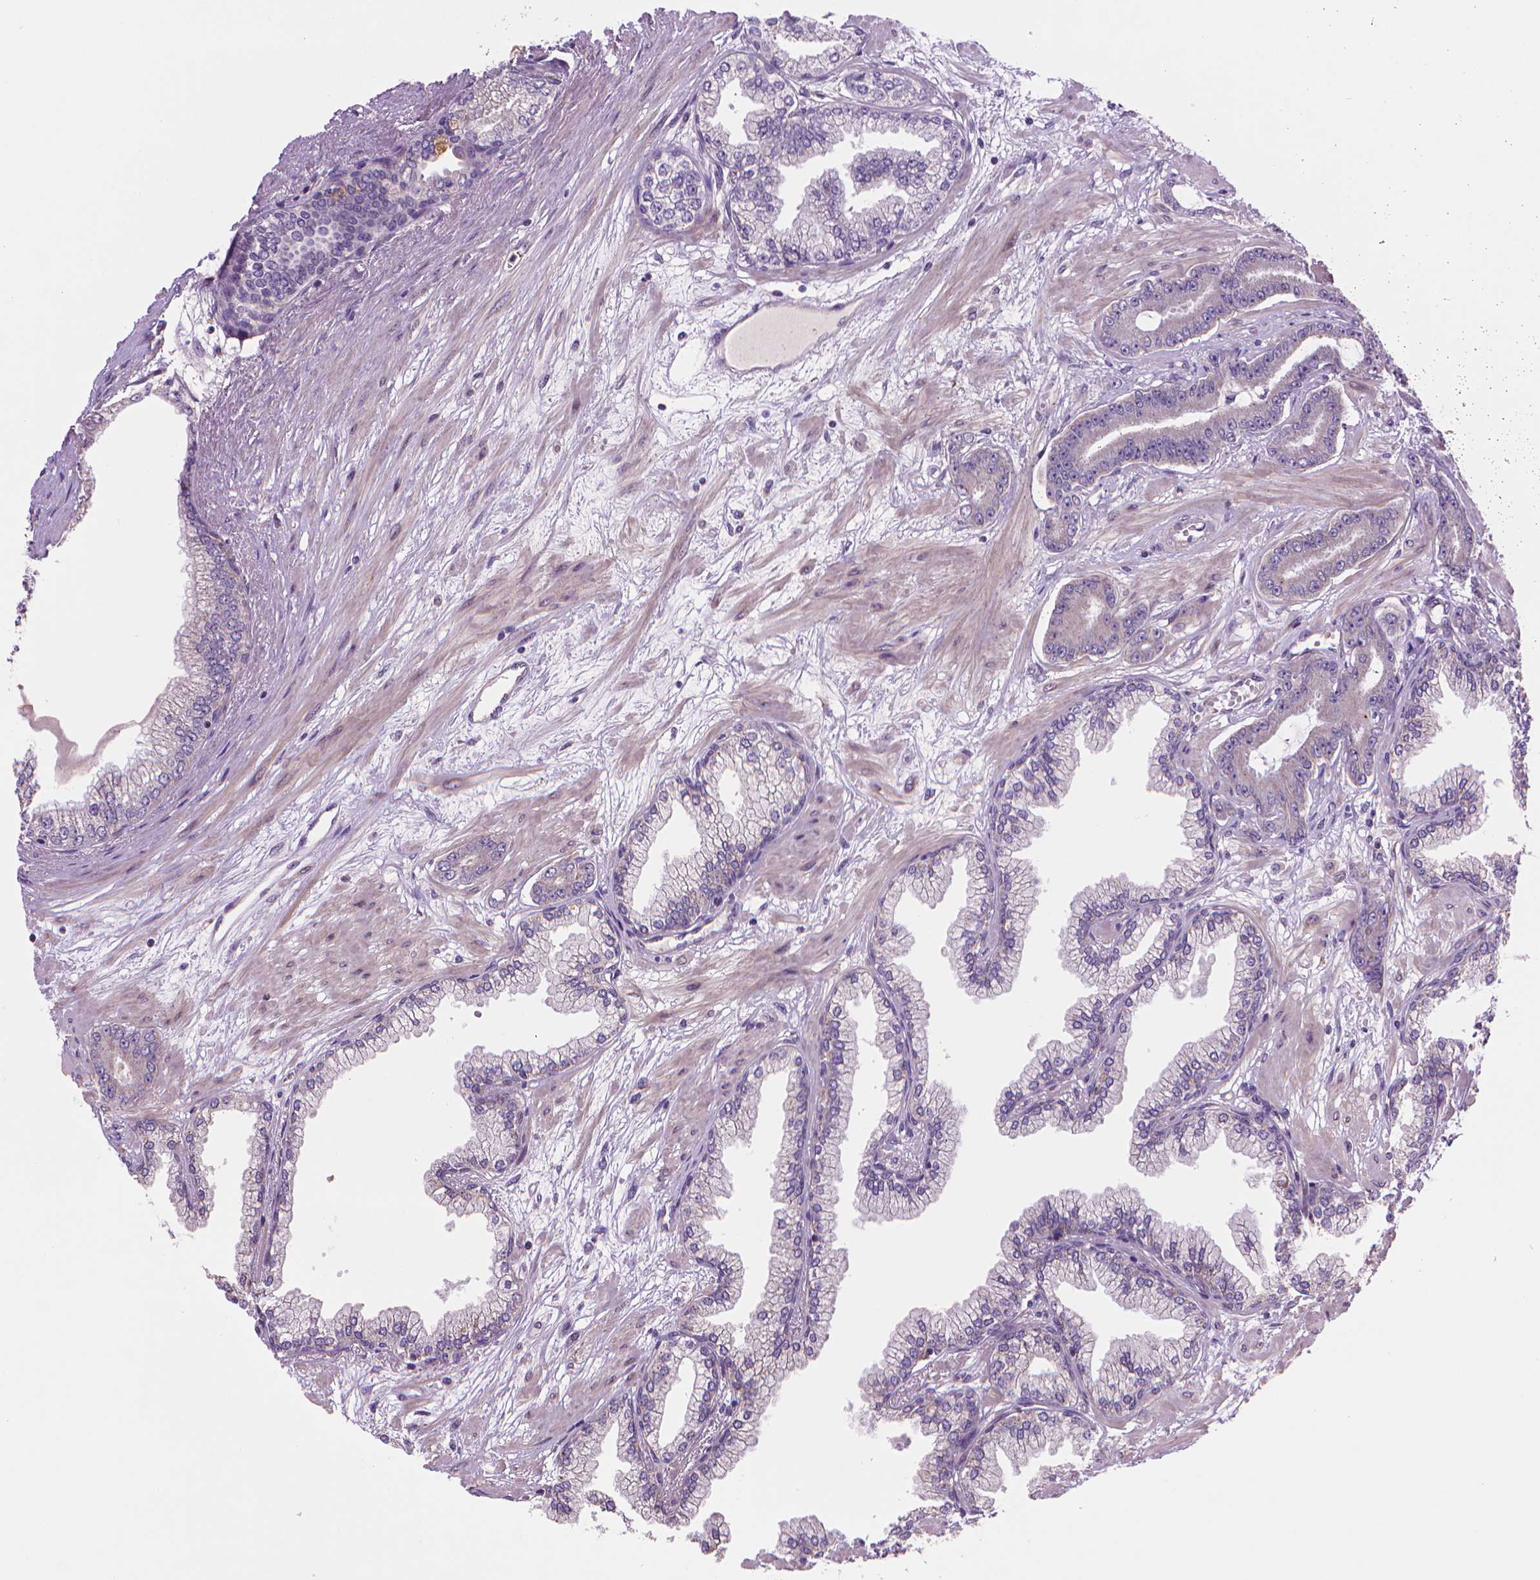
{"staining": {"intensity": "negative", "quantity": "none", "location": "none"}, "tissue": "prostate cancer", "cell_type": "Tumor cells", "image_type": "cancer", "snomed": [{"axis": "morphology", "description": "Adenocarcinoma, Low grade"}, {"axis": "topography", "description": "Prostate"}], "caption": "Tumor cells are negative for protein expression in human prostate cancer (low-grade adenocarcinoma).", "gene": "AMMECR1", "patient": {"sex": "male", "age": 64}}